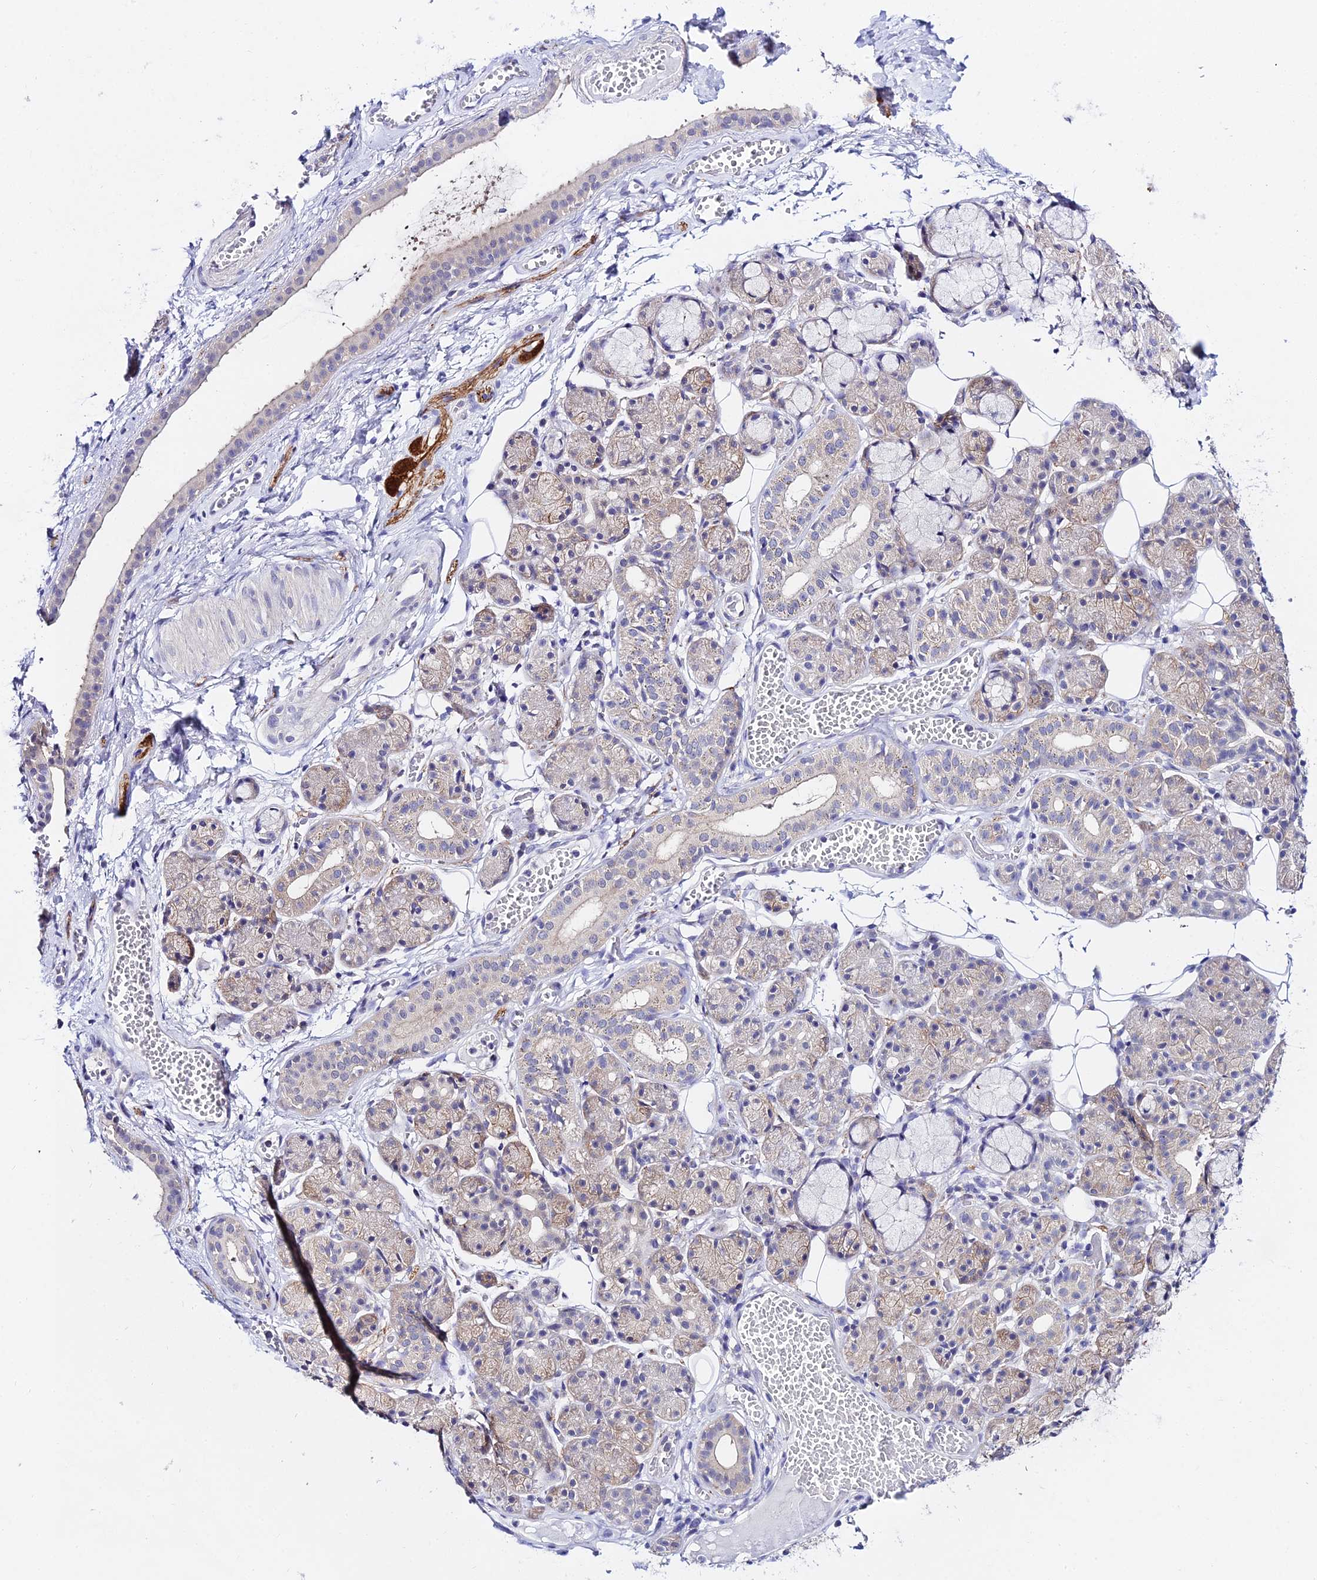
{"staining": {"intensity": "weak", "quantity": "<25%", "location": "cytoplasmic/membranous"}, "tissue": "salivary gland", "cell_type": "Glandular cells", "image_type": "normal", "snomed": [{"axis": "morphology", "description": "Normal tissue, NOS"}, {"axis": "topography", "description": "Salivary gland"}], "caption": "Micrograph shows no significant protein positivity in glandular cells of unremarkable salivary gland. (DAB immunohistochemistry (IHC) with hematoxylin counter stain).", "gene": "ATG16L2", "patient": {"sex": "male", "age": 63}}